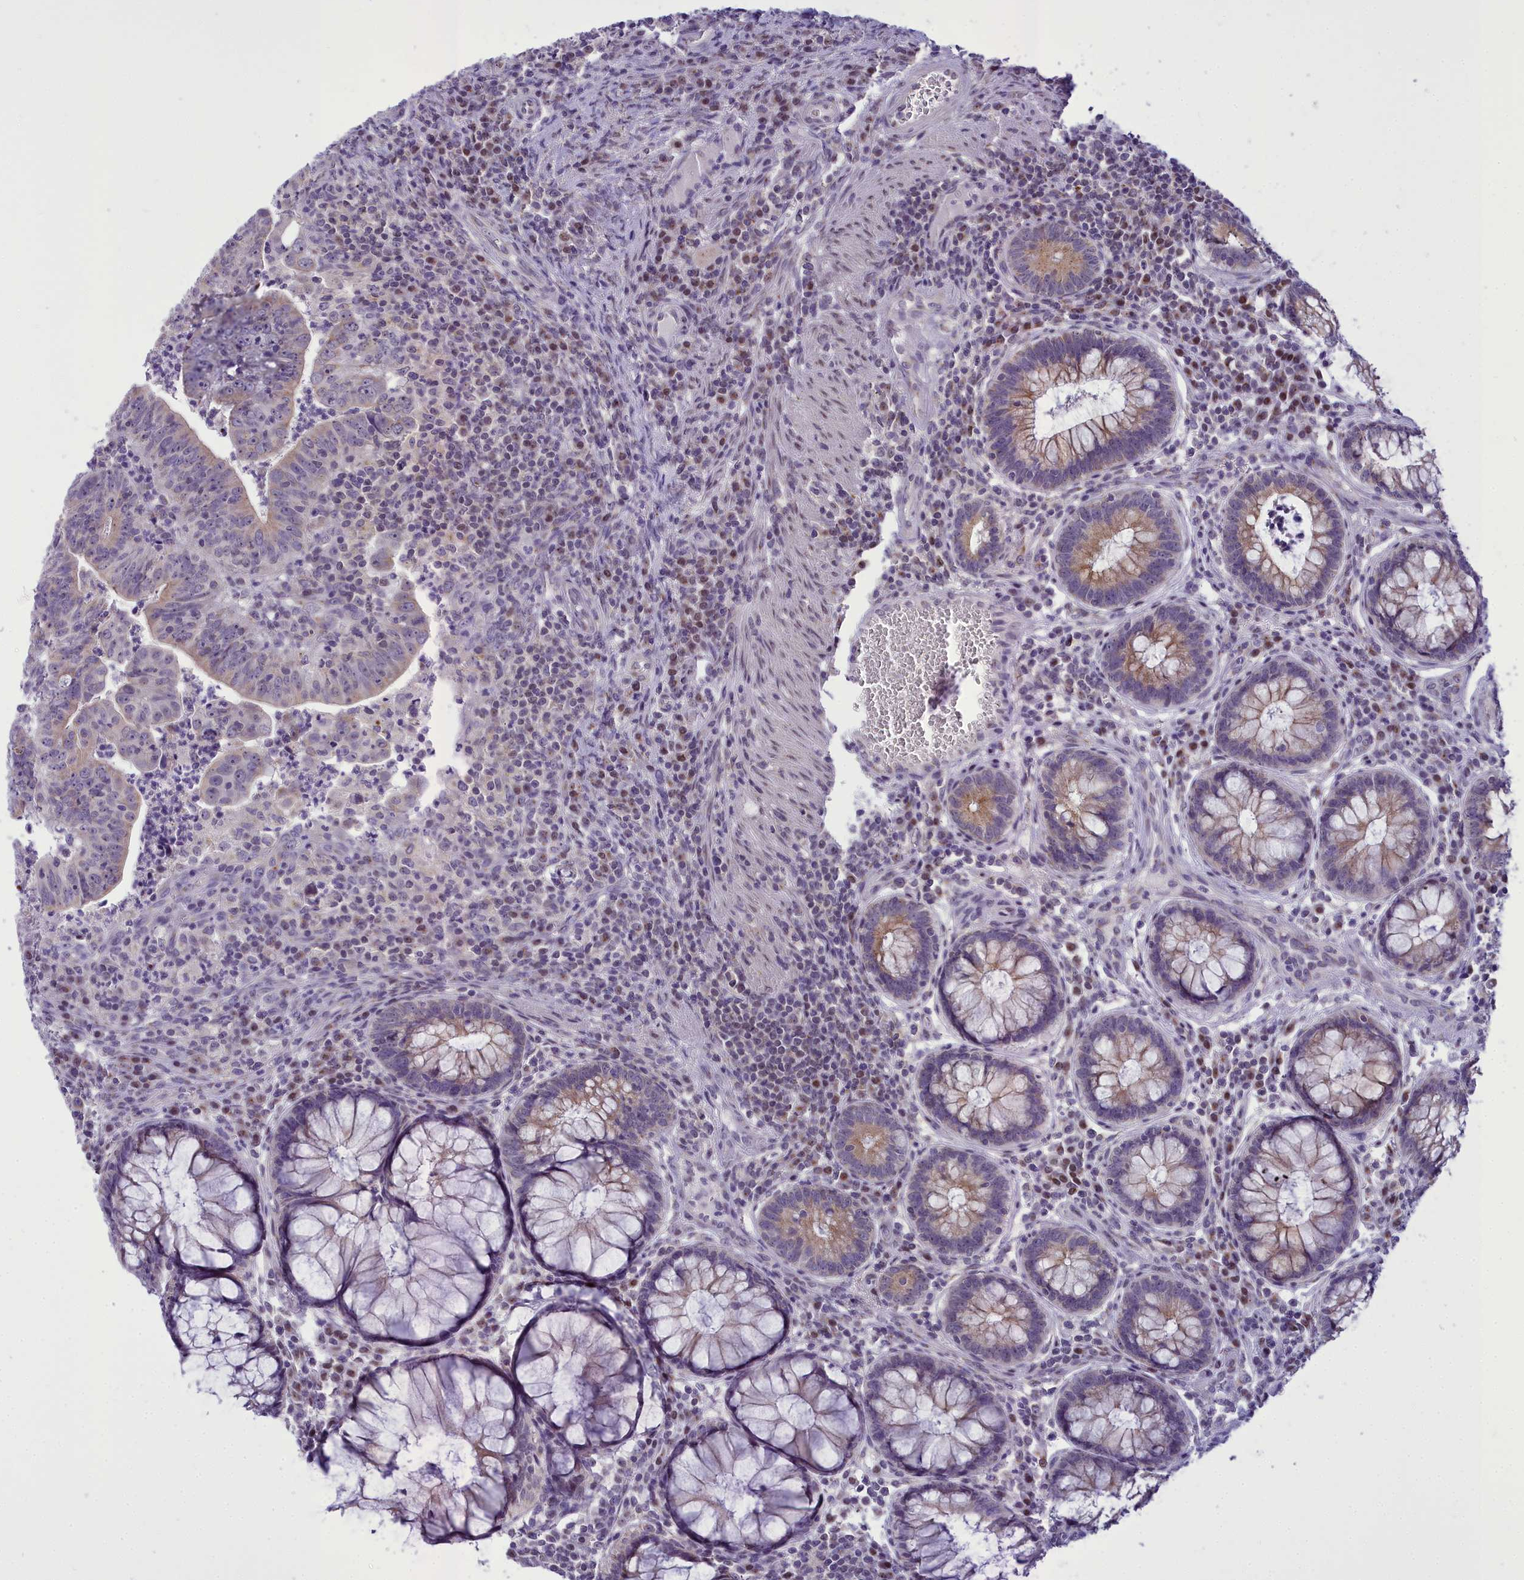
{"staining": {"intensity": "weak", "quantity": "<25%", "location": "cytoplasmic/membranous"}, "tissue": "colorectal cancer", "cell_type": "Tumor cells", "image_type": "cancer", "snomed": [{"axis": "morphology", "description": "Adenocarcinoma, NOS"}, {"axis": "topography", "description": "Rectum"}], "caption": "Immunohistochemical staining of colorectal adenocarcinoma exhibits no significant staining in tumor cells.", "gene": "B9D2", "patient": {"sex": "male", "age": 69}}